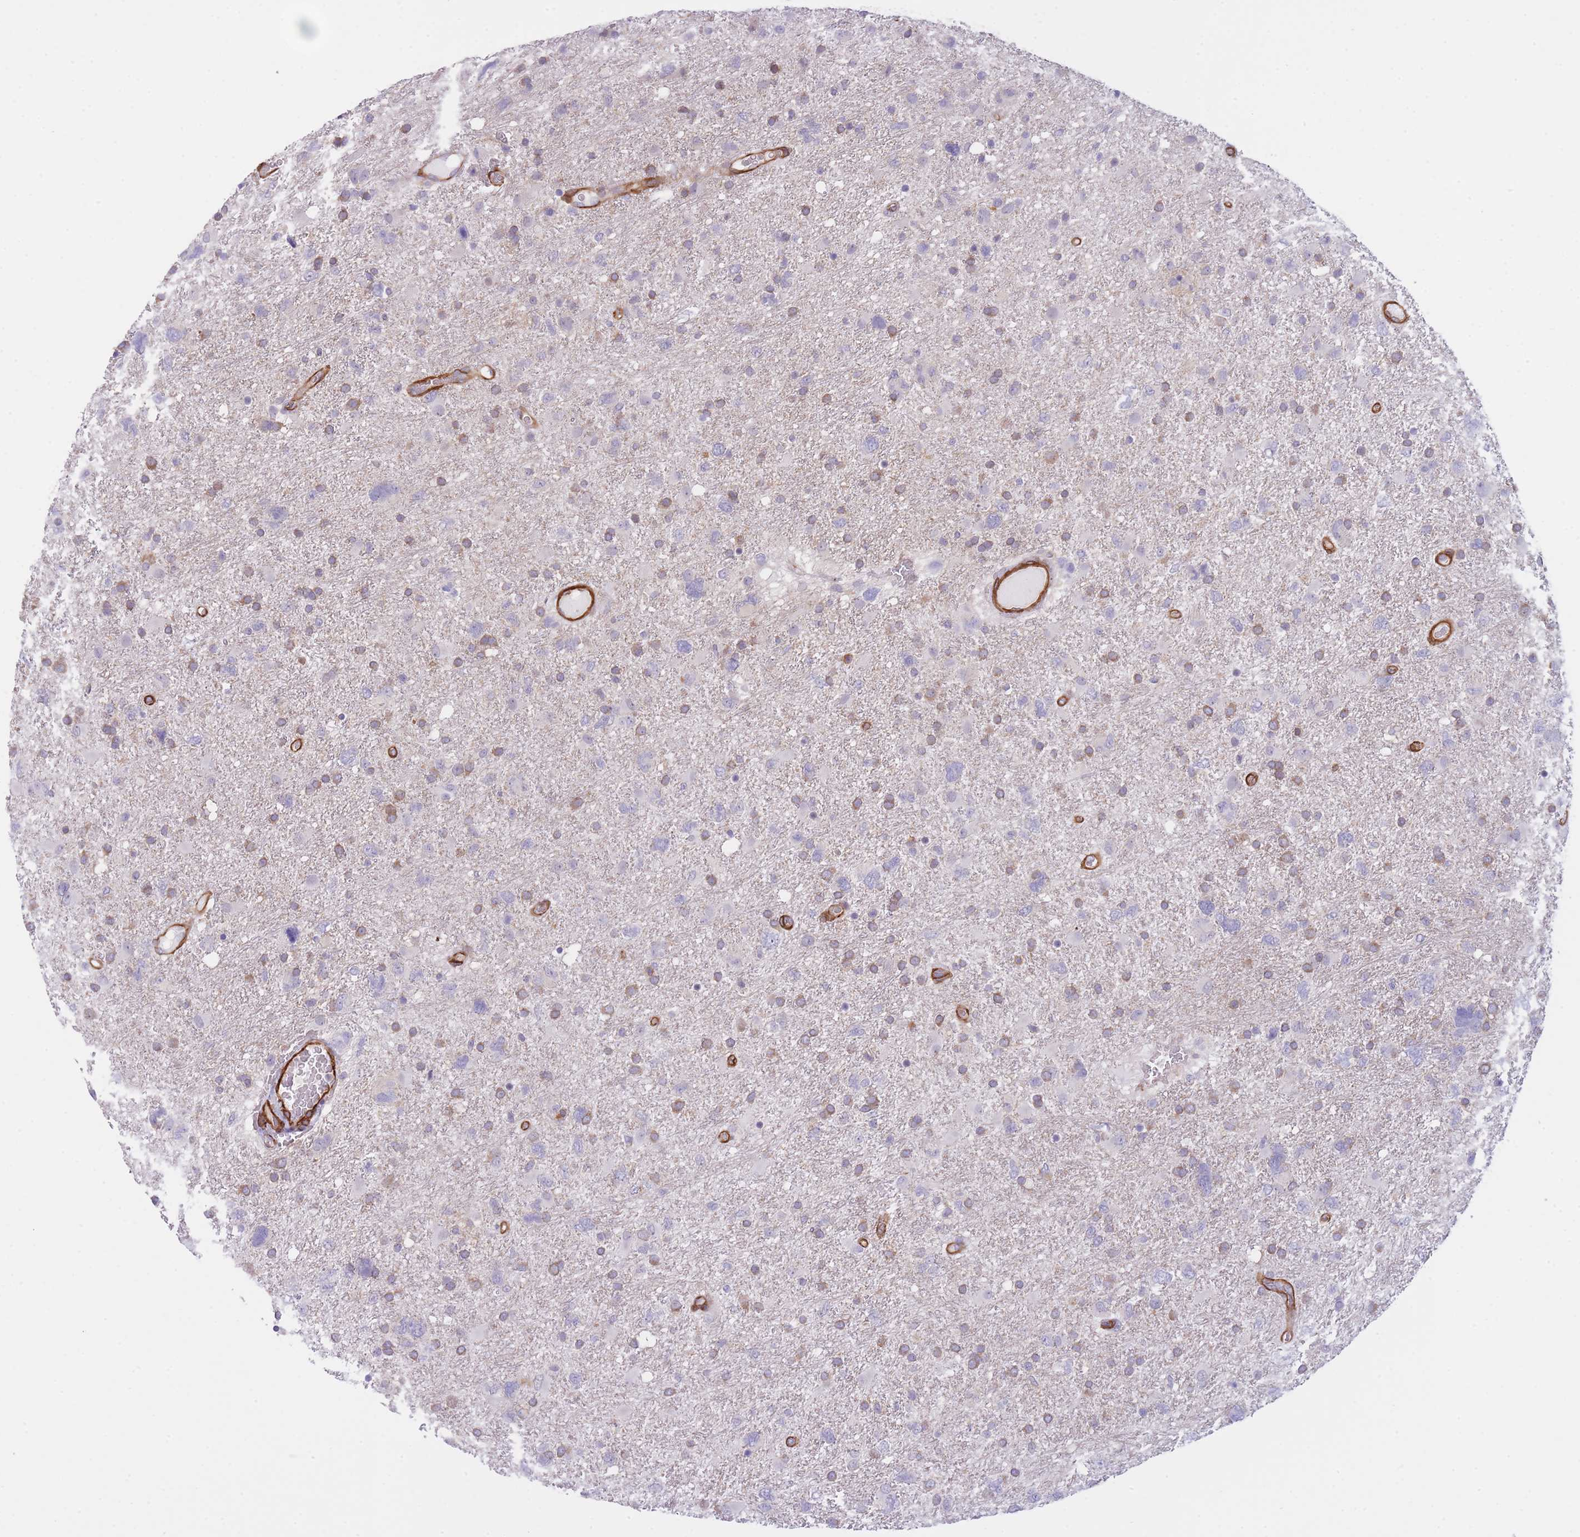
{"staining": {"intensity": "moderate", "quantity": "<25%", "location": "cytoplasmic/membranous"}, "tissue": "glioma", "cell_type": "Tumor cells", "image_type": "cancer", "snomed": [{"axis": "morphology", "description": "Glioma, malignant, High grade"}, {"axis": "topography", "description": "Brain"}], "caption": "Glioma tissue shows moderate cytoplasmic/membranous staining in approximately <25% of tumor cells (Brightfield microscopy of DAB IHC at high magnification).", "gene": "CDC25B", "patient": {"sex": "male", "age": 61}}